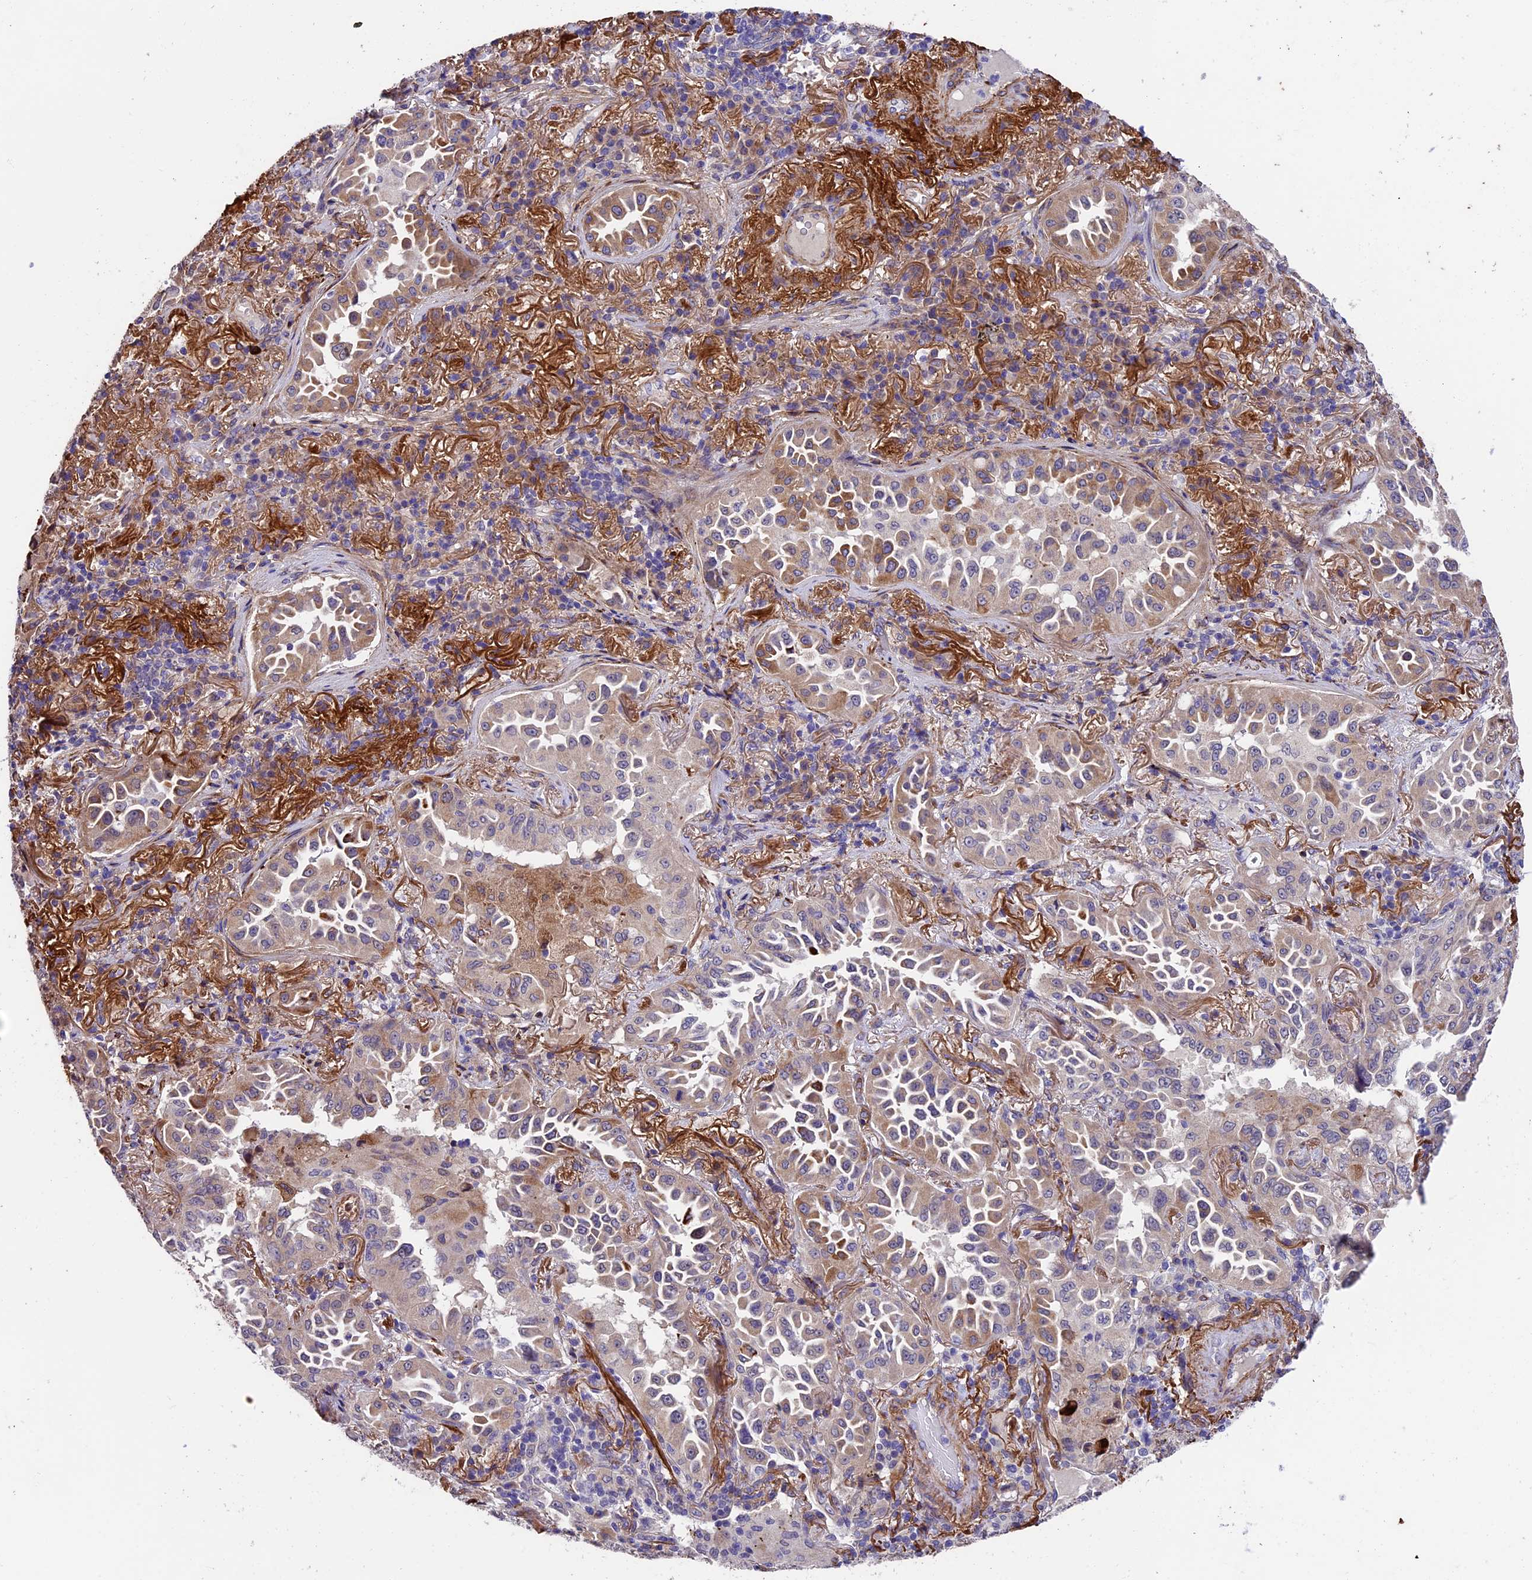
{"staining": {"intensity": "moderate", "quantity": "<25%", "location": "cytoplasmic/membranous"}, "tissue": "lung cancer", "cell_type": "Tumor cells", "image_type": "cancer", "snomed": [{"axis": "morphology", "description": "Adenocarcinoma, NOS"}, {"axis": "topography", "description": "Lung"}], "caption": "A brown stain labels moderate cytoplasmic/membranous positivity of a protein in human lung adenocarcinoma tumor cells.", "gene": "LSM7", "patient": {"sex": "female", "age": 69}}